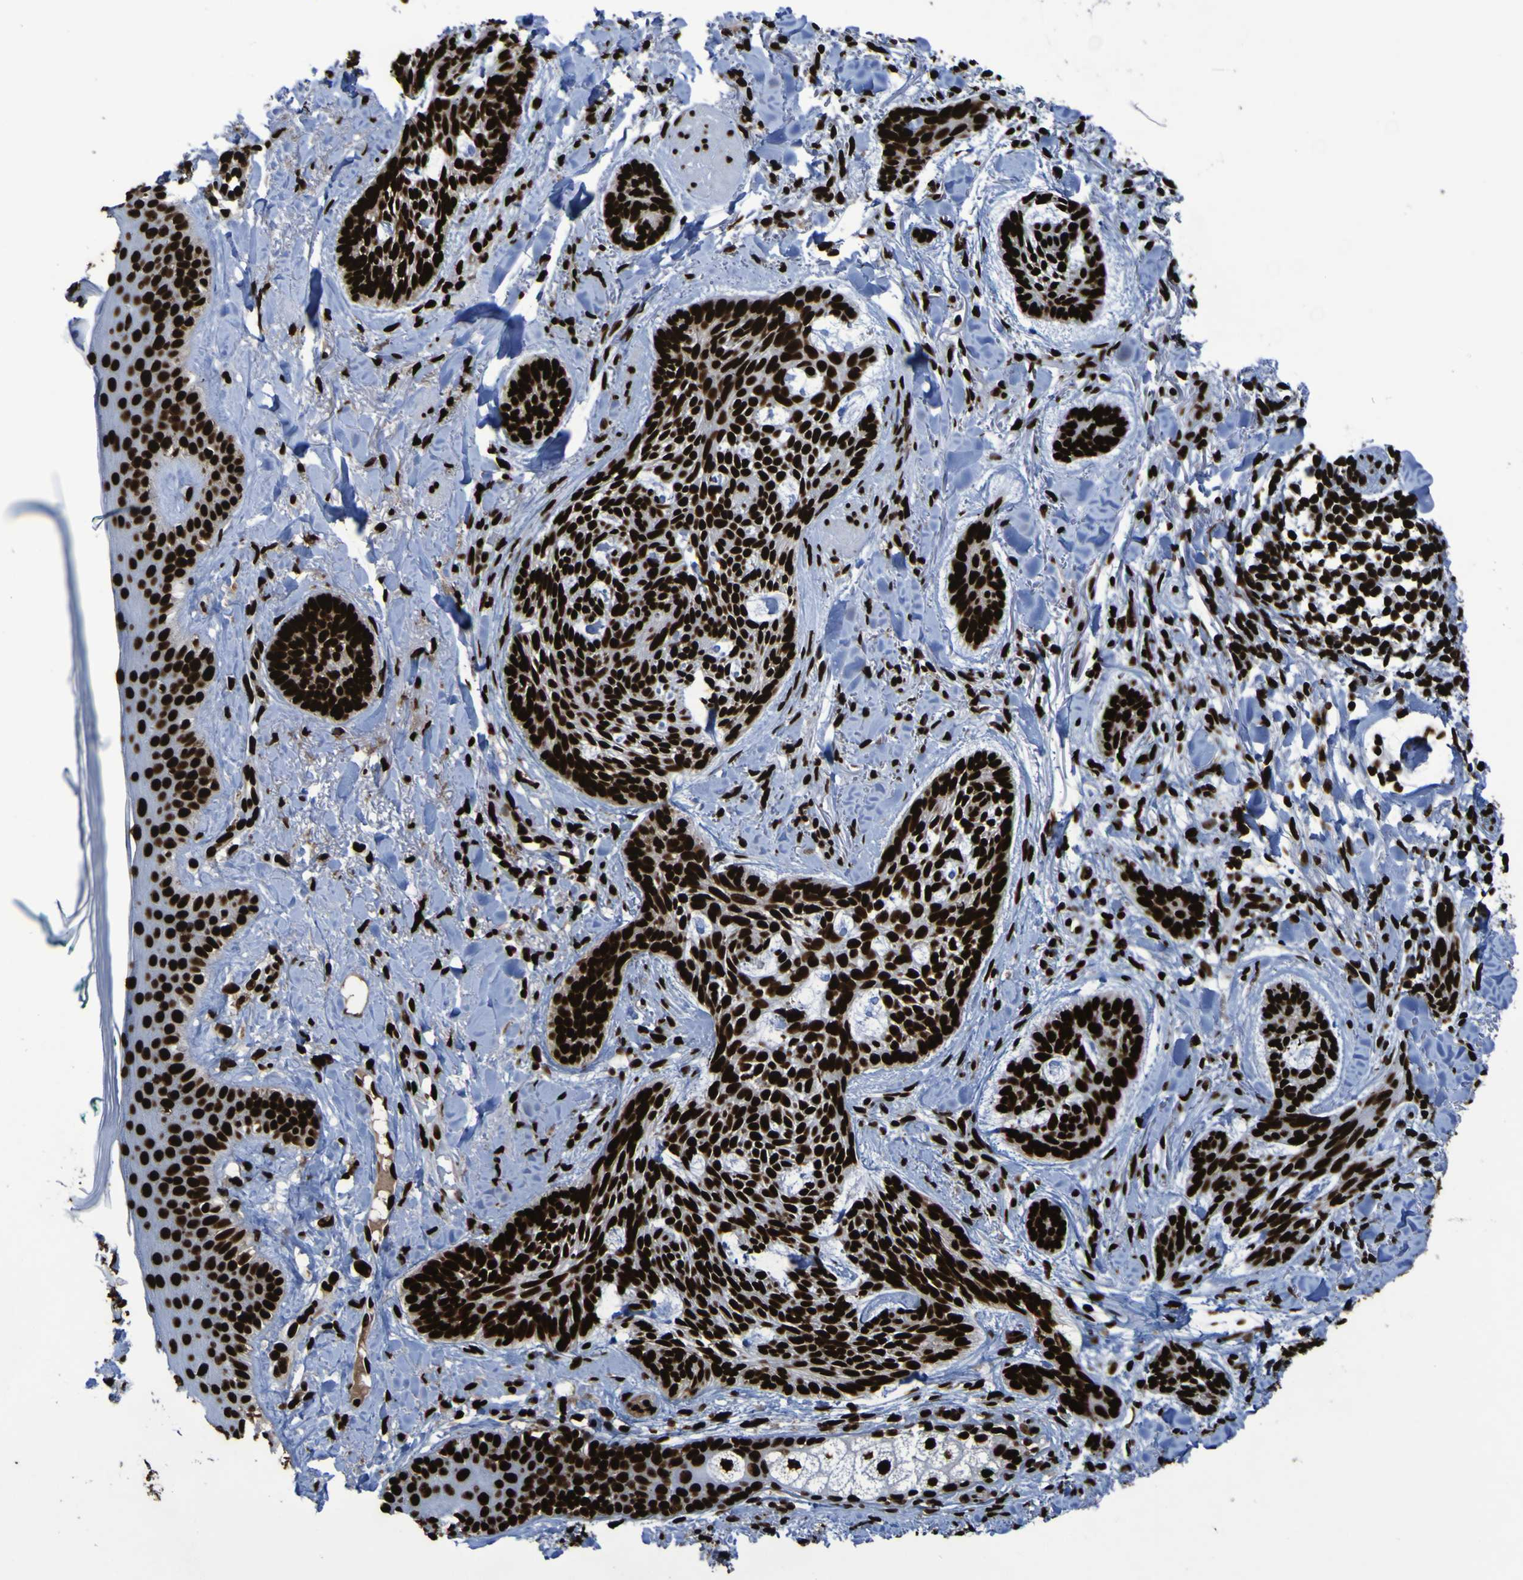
{"staining": {"intensity": "strong", "quantity": ">75%", "location": "nuclear"}, "tissue": "skin cancer", "cell_type": "Tumor cells", "image_type": "cancer", "snomed": [{"axis": "morphology", "description": "Basal cell carcinoma"}, {"axis": "topography", "description": "Skin"}], "caption": "Immunohistochemical staining of human basal cell carcinoma (skin) reveals high levels of strong nuclear protein positivity in about >75% of tumor cells. (Stains: DAB in brown, nuclei in blue, Microscopy: brightfield microscopy at high magnification).", "gene": "NPM1", "patient": {"sex": "male", "age": 43}}